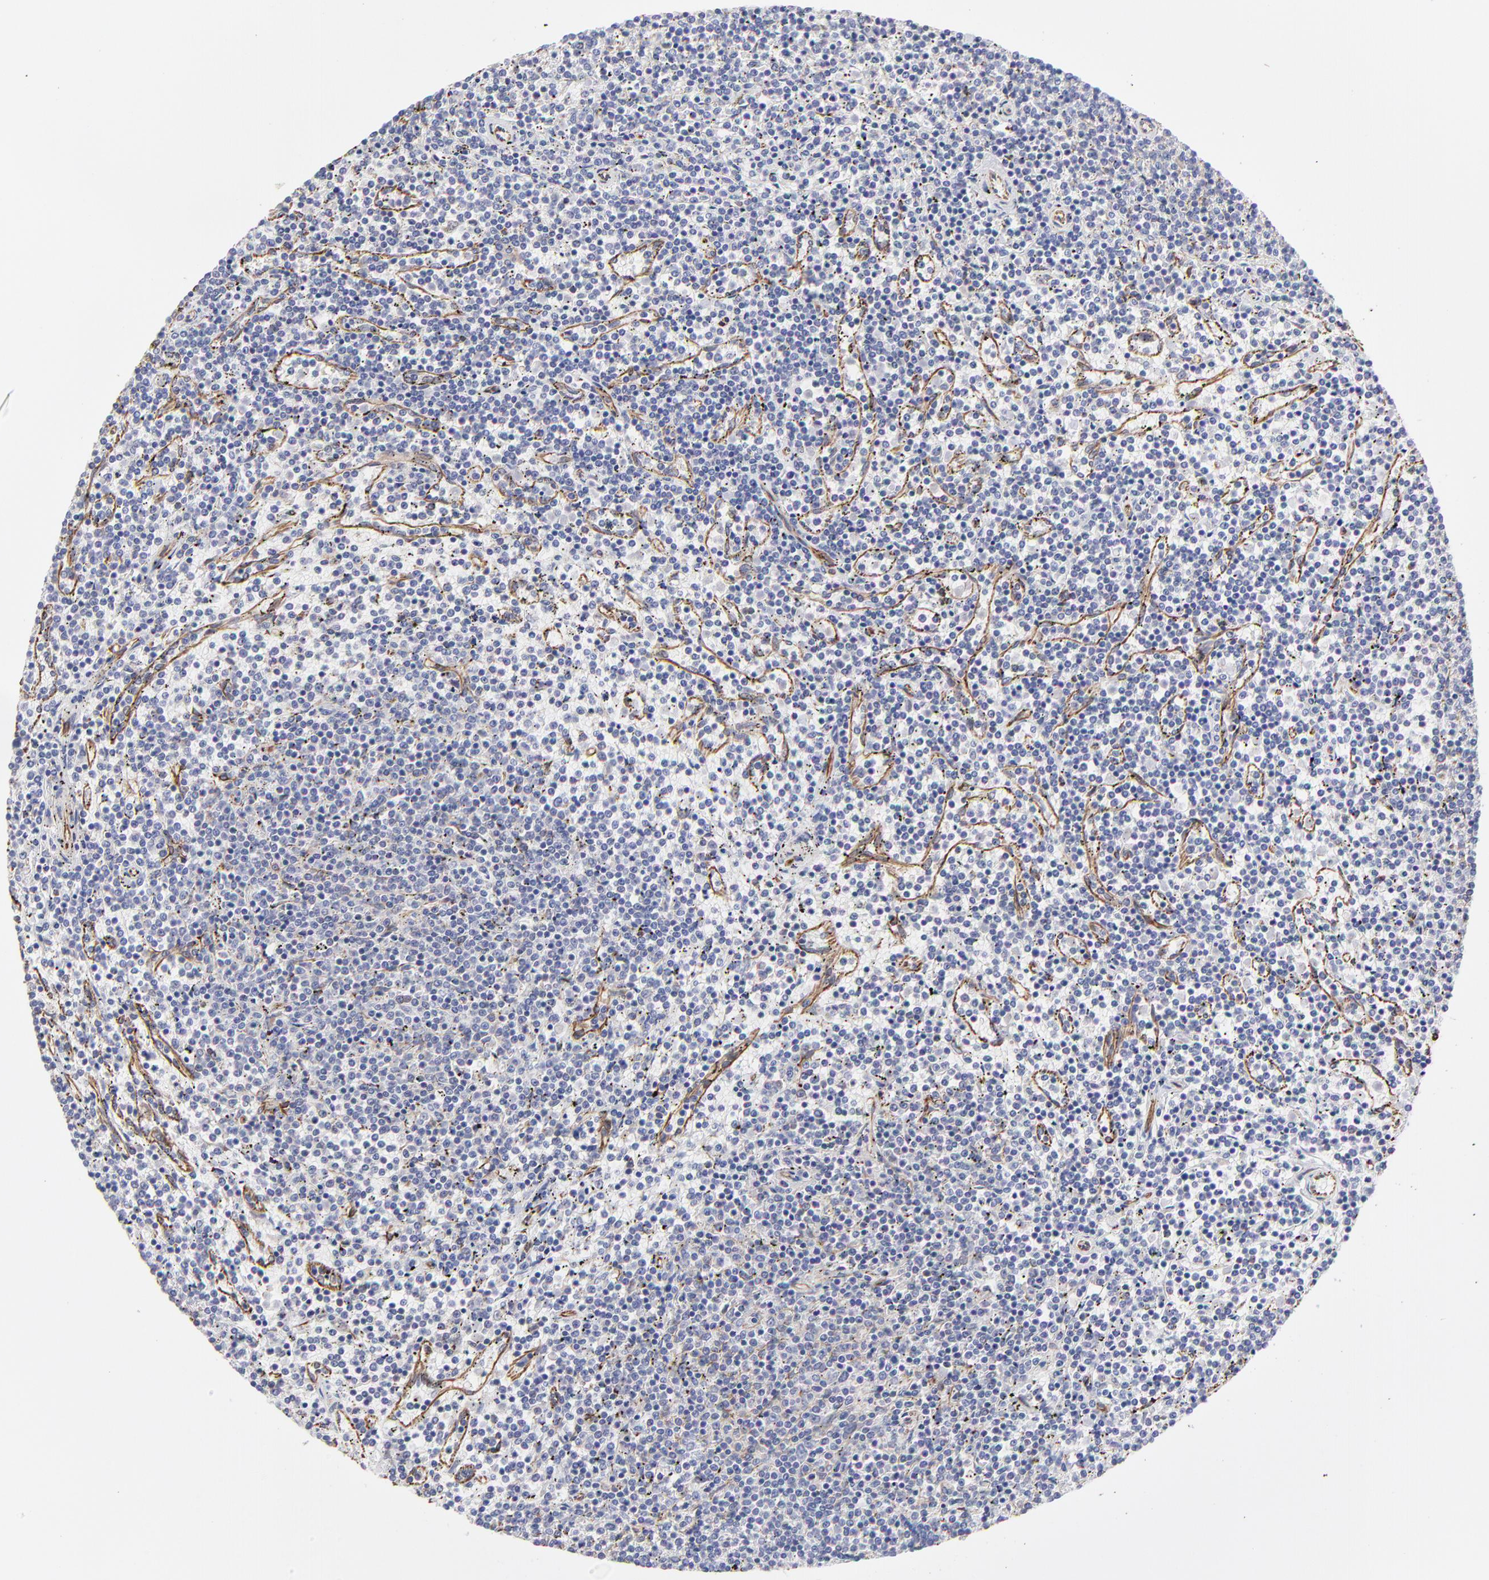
{"staining": {"intensity": "weak", "quantity": "25%-75%", "location": "cytoplasmic/membranous"}, "tissue": "lymphoma", "cell_type": "Tumor cells", "image_type": "cancer", "snomed": [{"axis": "morphology", "description": "Malignant lymphoma, non-Hodgkin's type, Low grade"}, {"axis": "topography", "description": "Spleen"}], "caption": "DAB (3,3'-diaminobenzidine) immunohistochemical staining of human low-grade malignant lymphoma, non-Hodgkin's type shows weak cytoplasmic/membranous protein staining in about 25%-75% of tumor cells. The staining was performed using DAB, with brown indicating positive protein expression. Nuclei are stained blue with hematoxylin.", "gene": "COX8C", "patient": {"sex": "female", "age": 50}}